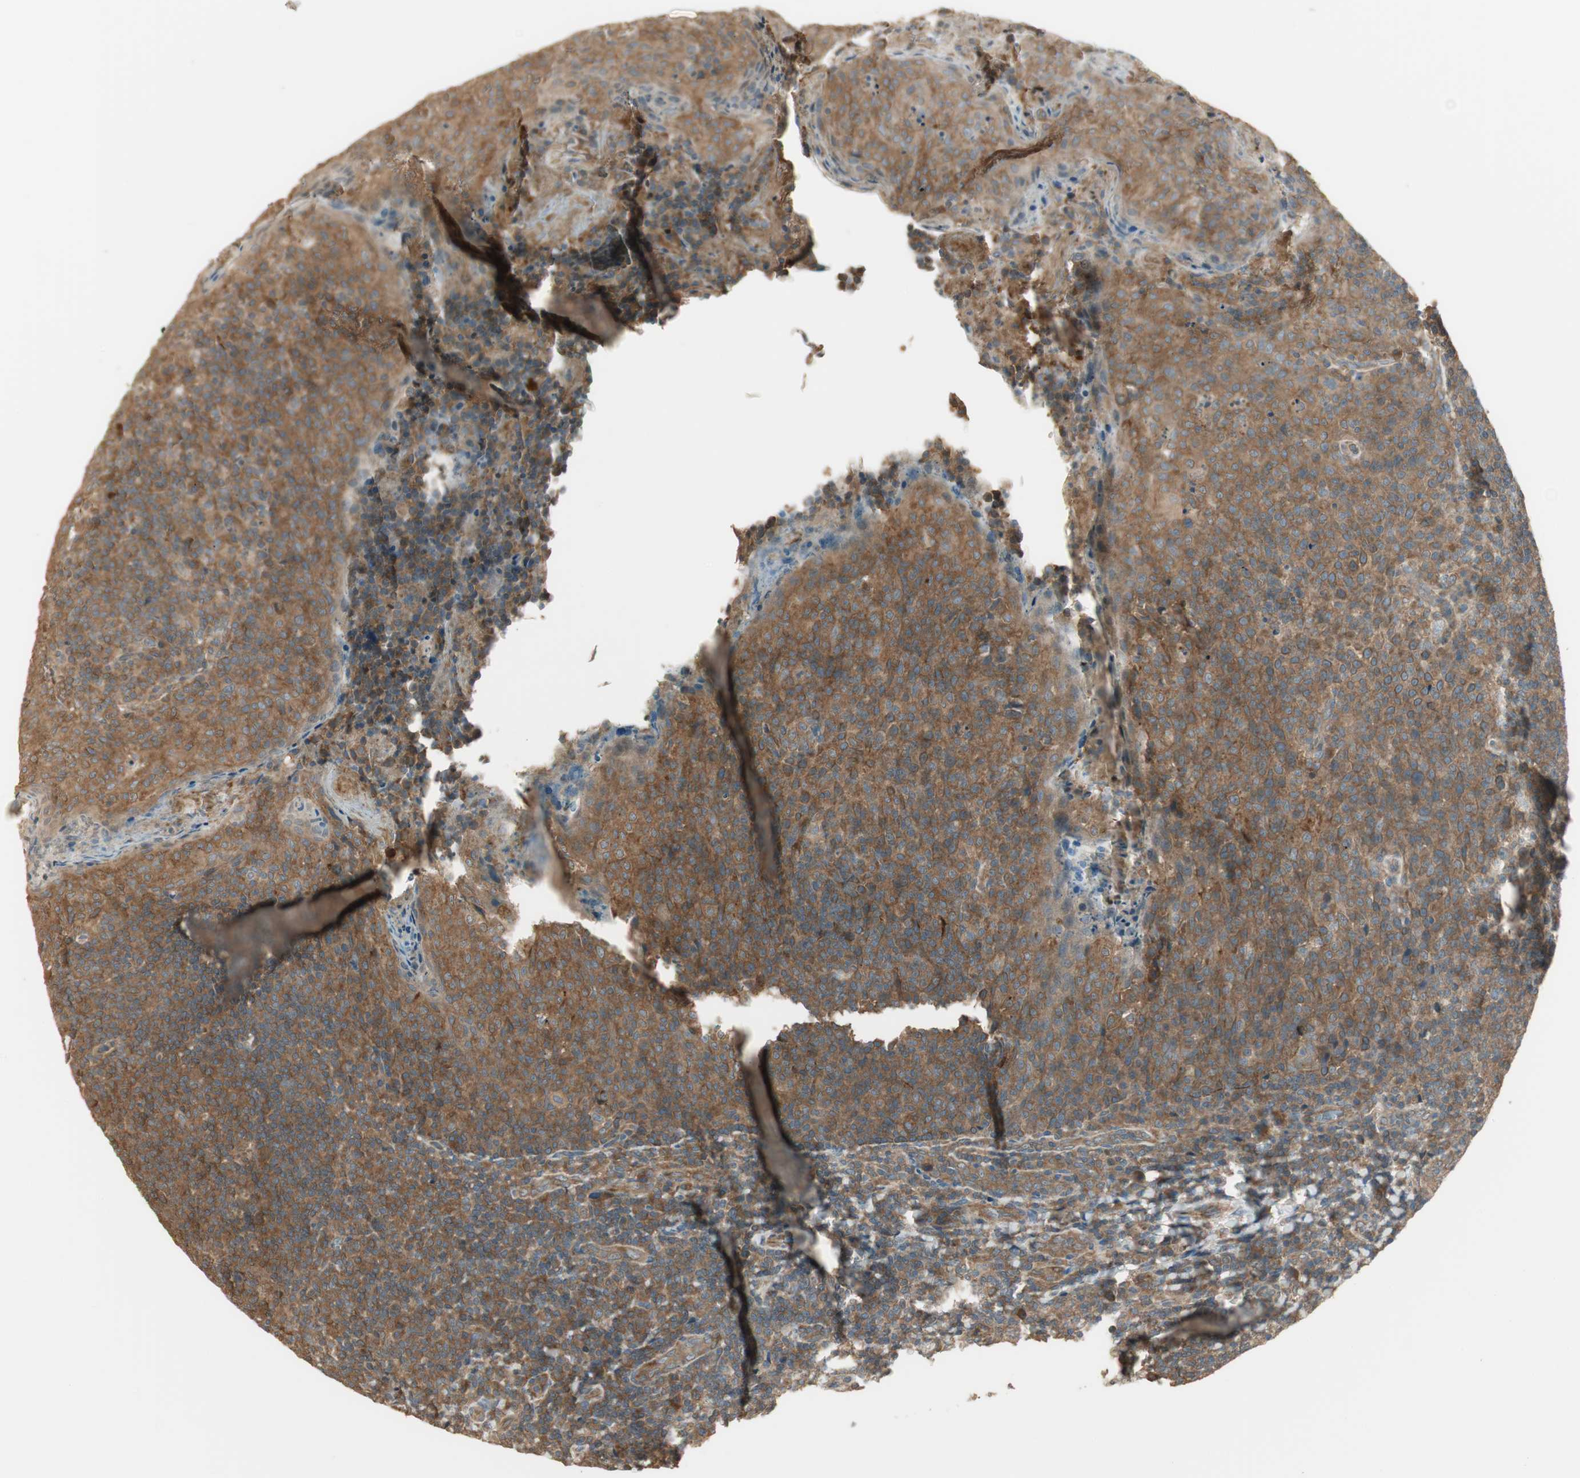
{"staining": {"intensity": "moderate", "quantity": ">75%", "location": "cytoplasmic/membranous"}, "tissue": "tonsil", "cell_type": "Germinal center cells", "image_type": "normal", "snomed": [{"axis": "morphology", "description": "Normal tissue, NOS"}, {"axis": "topography", "description": "Tonsil"}], "caption": "This micrograph displays immunohistochemistry staining of benign tonsil, with medium moderate cytoplasmic/membranous positivity in approximately >75% of germinal center cells.", "gene": "PFDN5", "patient": {"sex": "male", "age": 17}}